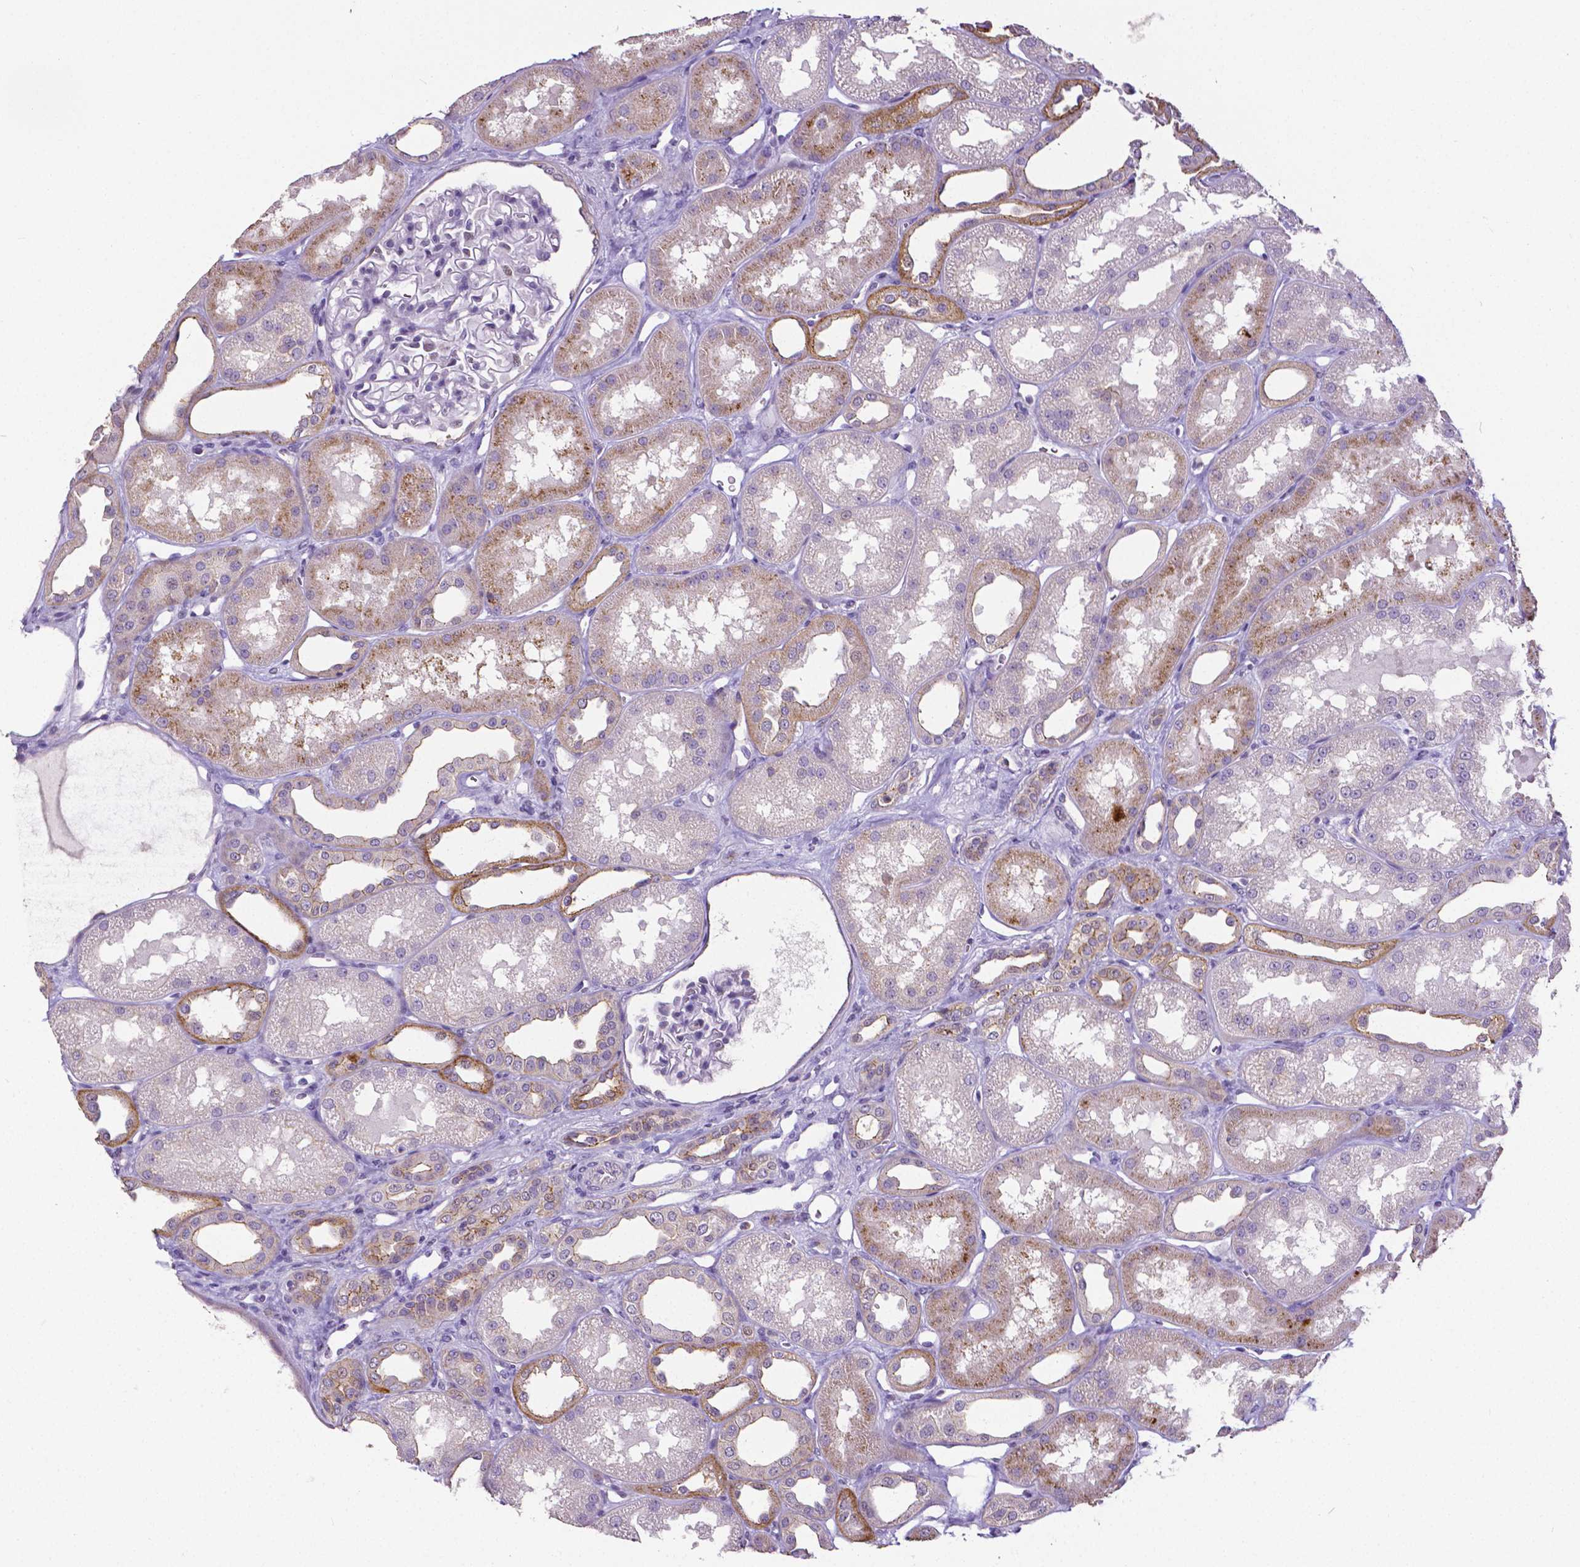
{"staining": {"intensity": "negative", "quantity": "none", "location": "none"}, "tissue": "kidney", "cell_type": "Cells in glomeruli", "image_type": "normal", "snomed": [{"axis": "morphology", "description": "Normal tissue, NOS"}, {"axis": "topography", "description": "Kidney"}], "caption": "High magnification brightfield microscopy of normal kidney stained with DAB (3,3'-diaminobenzidine) (brown) and counterstained with hematoxylin (blue): cells in glomeruli show no significant expression. The staining is performed using DAB (3,3'-diaminobenzidine) brown chromogen with nuclei counter-stained in using hematoxylin.", "gene": "OCLN", "patient": {"sex": "male", "age": 61}}